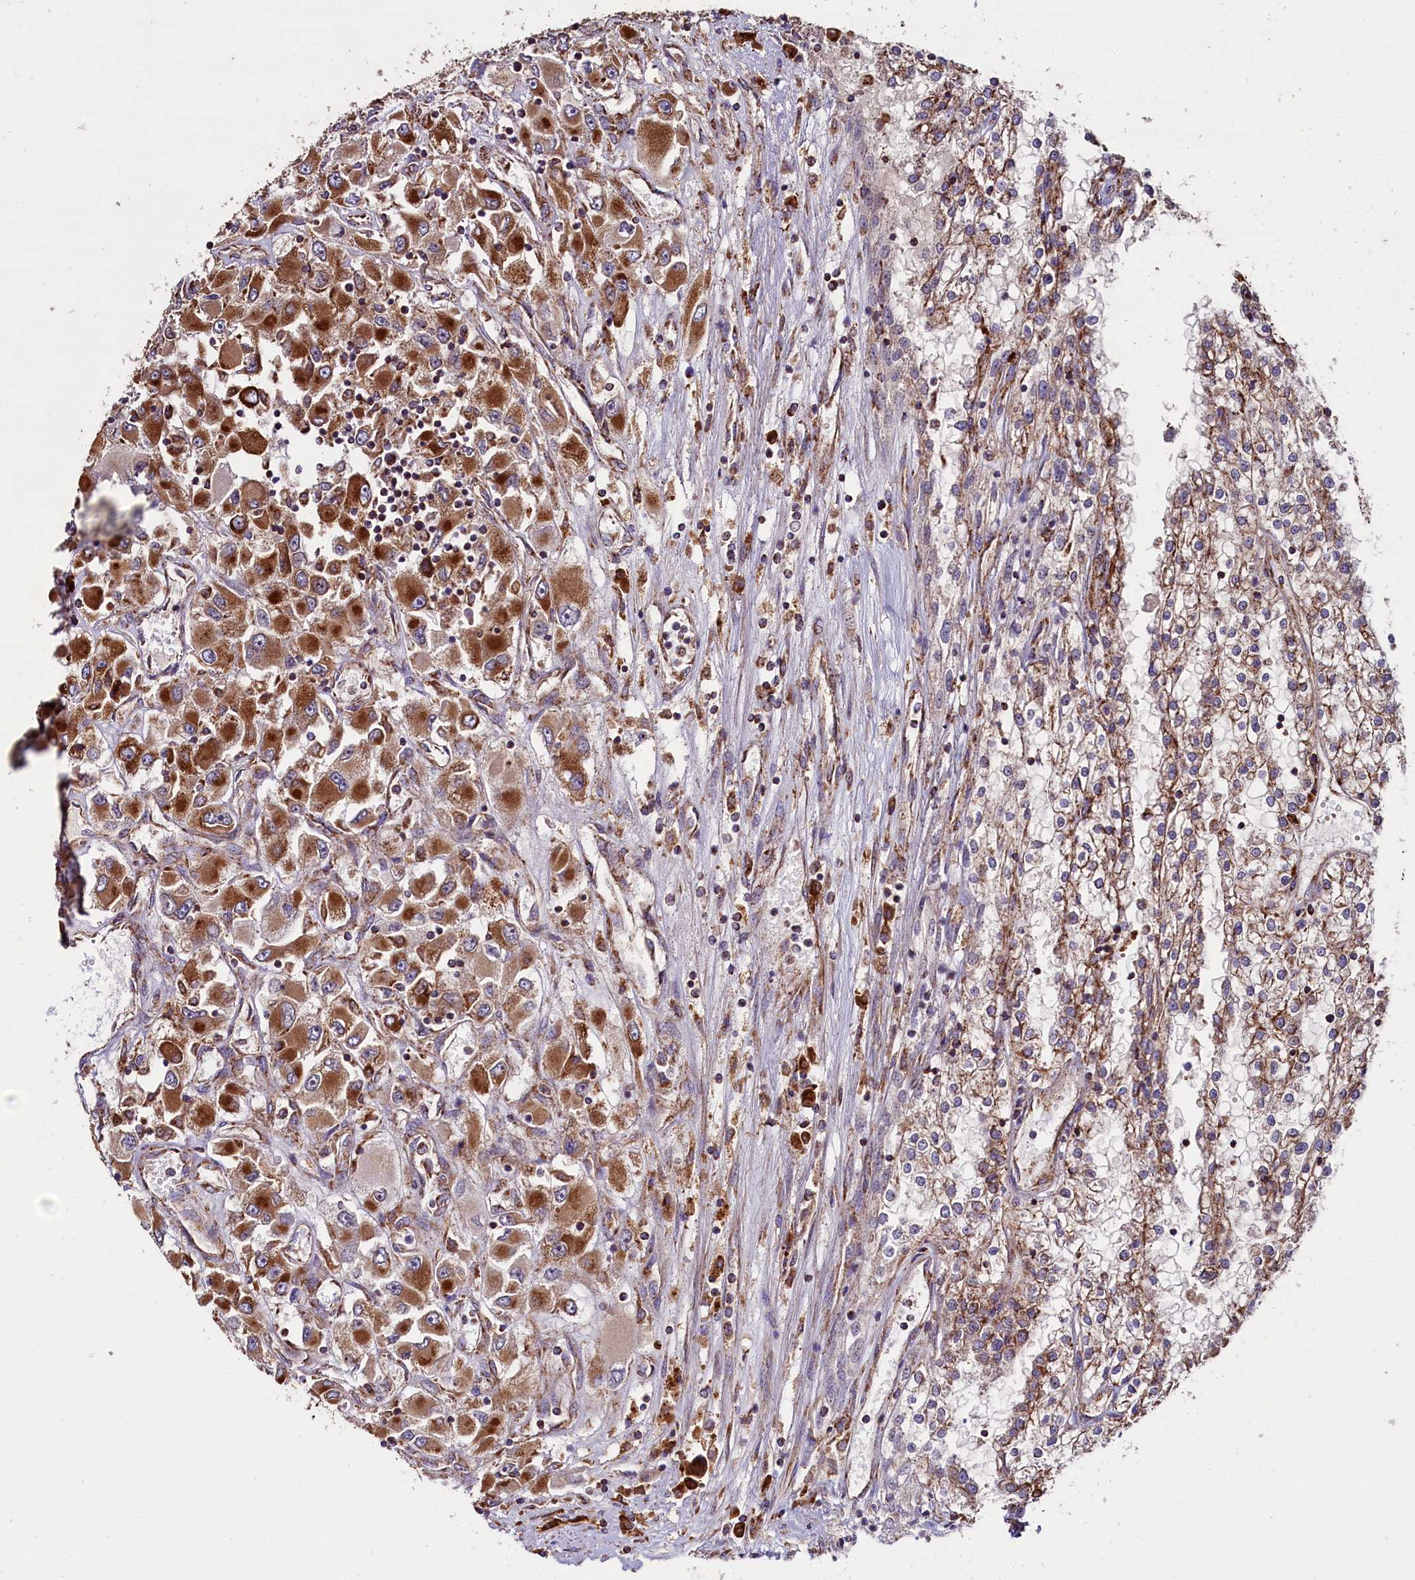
{"staining": {"intensity": "strong", "quantity": "25%-75%", "location": "cytoplasmic/membranous"}, "tissue": "renal cancer", "cell_type": "Tumor cells", "image_type": "cancer", "snomed": [{"axis": "morphology", "description": "Adenocarcinoma, NOS"}, {"axis": "topography", "description": "Kidney"}], "caption": "Immunohistochemistry (IHC) photomicrograph of neoplastic tissue: human renal cancer (adenocarcinoma) stained using immunohistochemistry shows high levels of strong protein expression localized specifically in the cytoplasmic/membranous of tumor cells, appearing as a cytoplasmic/membranous brown color.", "gene": "ZSWIM1", "patient": {"sex": "female", "age": 52}}